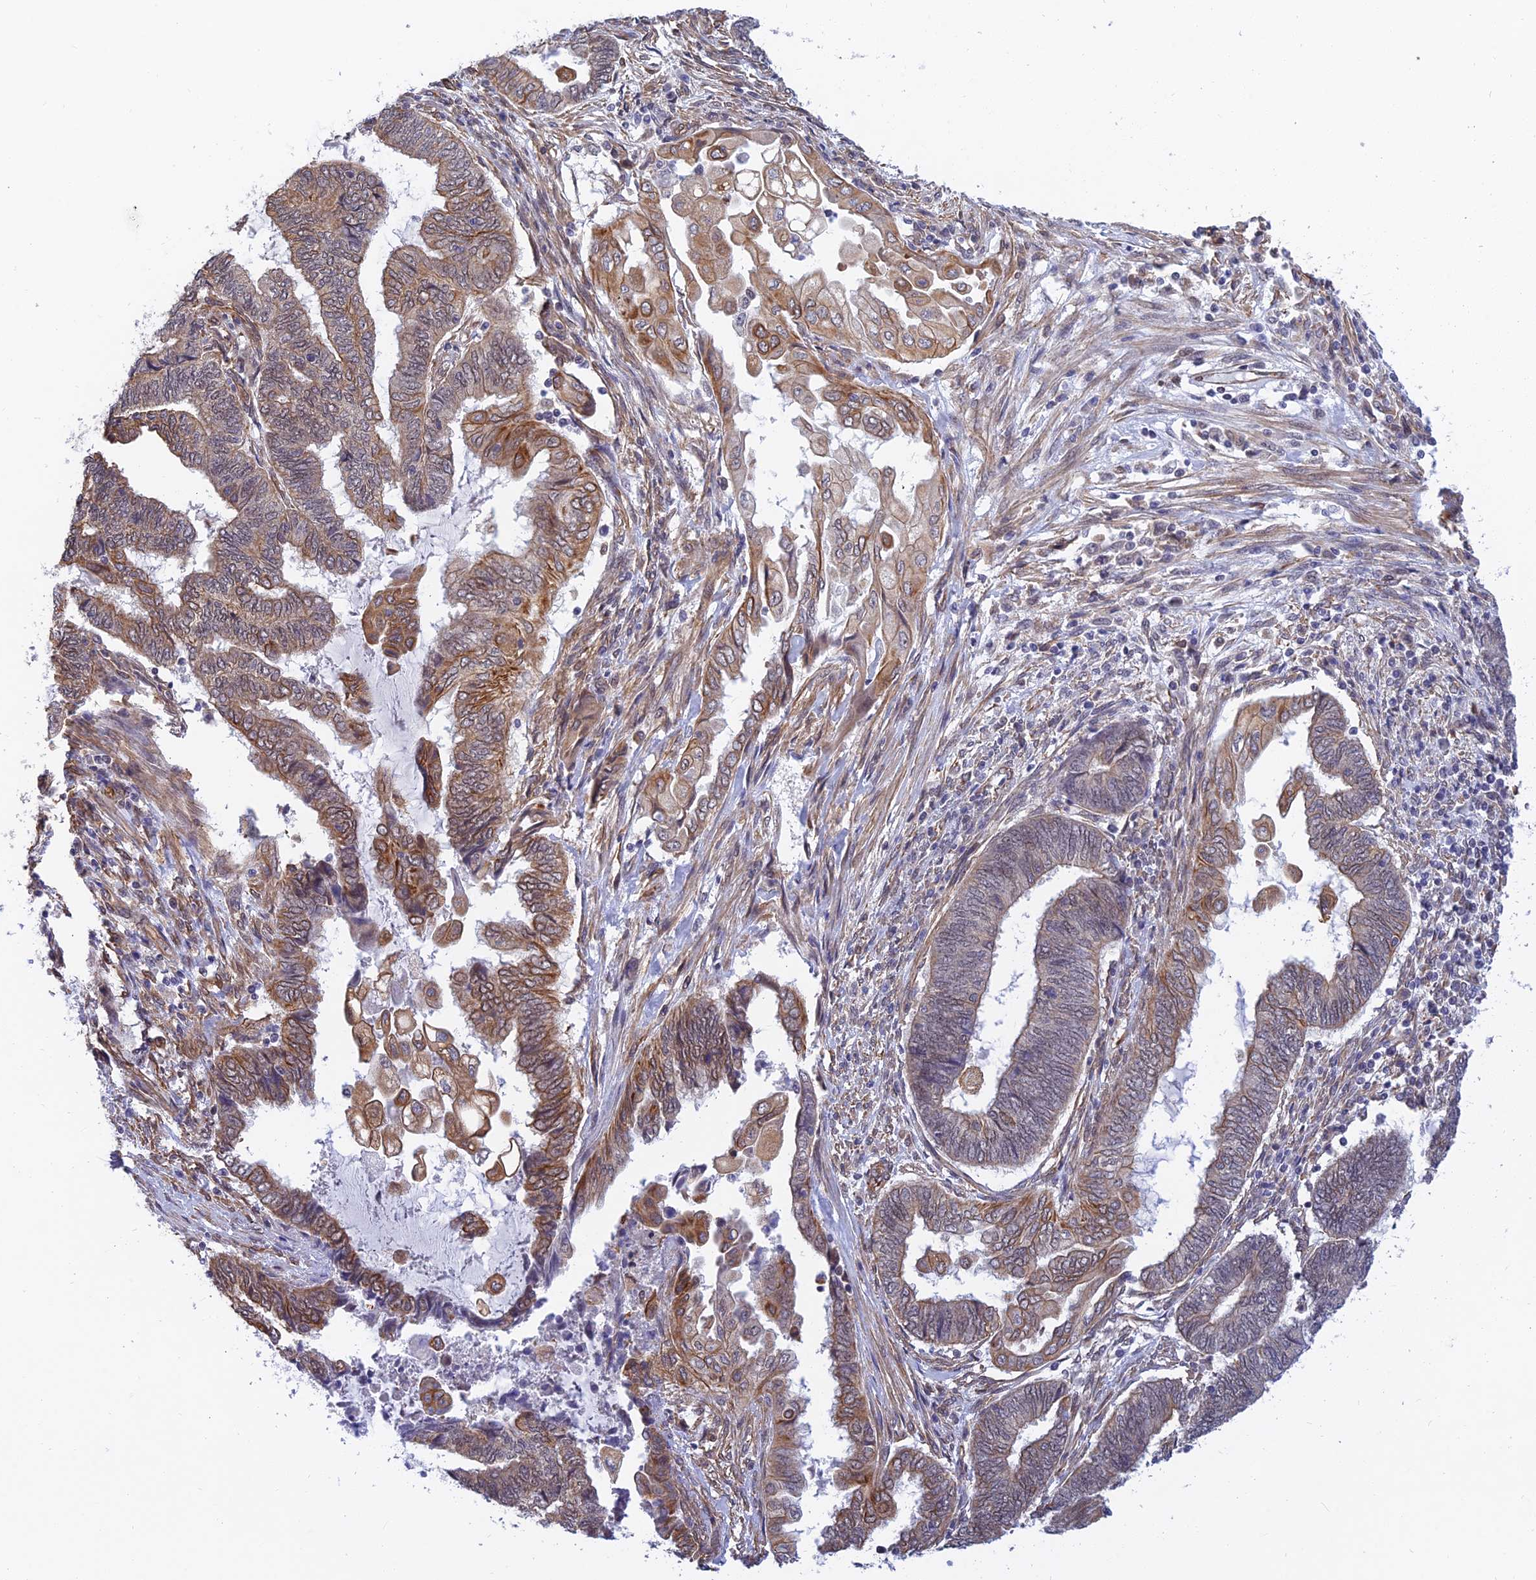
{"staining": {"intensity": "moderate", "quantity": "<25%", "location": "cytoplasmic/membranous"}, "tissue": "endometrial cancer", "cell_type": "Tumor cells", "image_type": "cancer", "snomed": [{"axis": "morphology", "description": "Adenocarcinoma, NOS"}, {"axis": "topography", "description": "Uterus"}, {"axis": "topography", "description": "Endometrium"}], "caption": "The photomicrograph exhibits a brown stain indicating the presence of a protein in the cytoplasmic/membranous of tumor cells in endometrial cancer.", "gene": "PAGR1", "patient": {"sex": "female", "age": 70}}